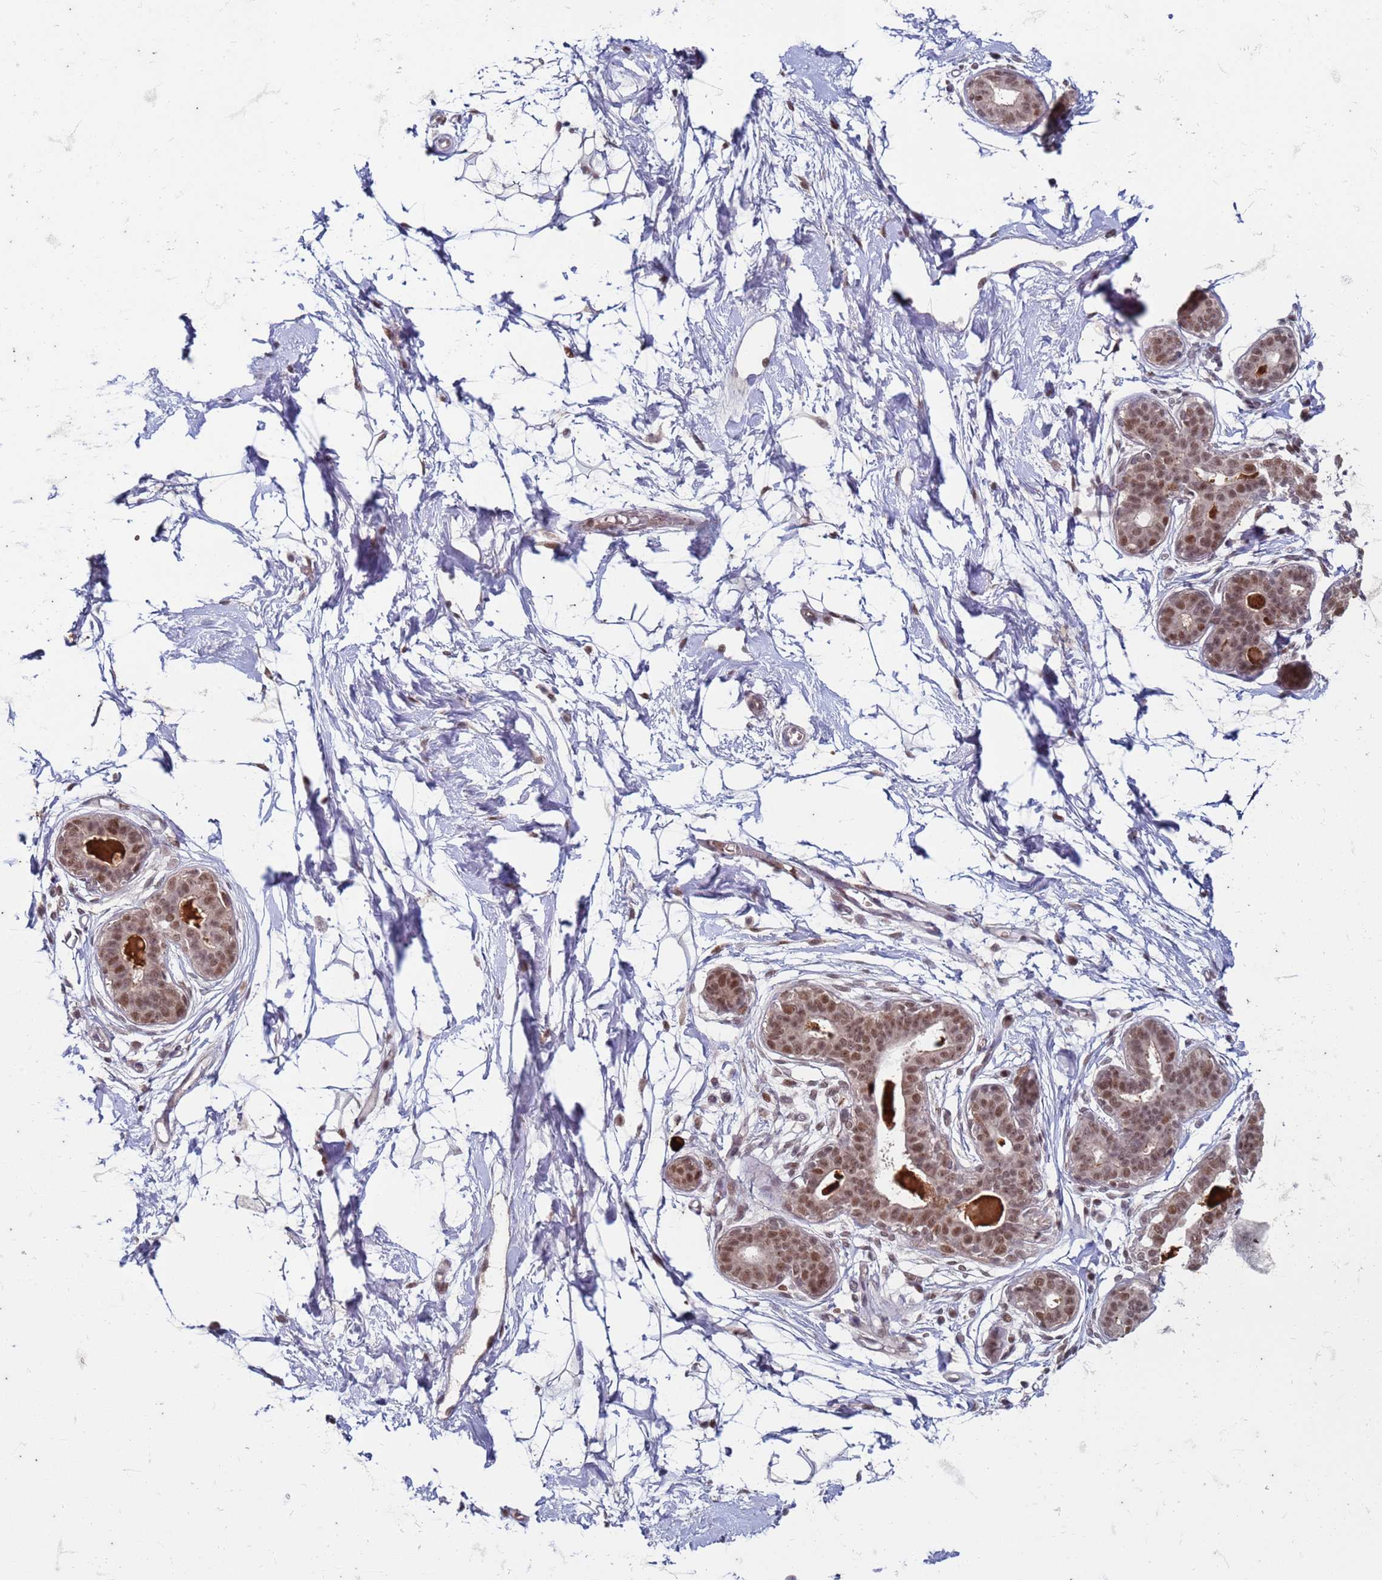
{"staining": {"intensity": "weak", "quantity": ">75%", "location": "nuclear"}, "tissue": "breast", "cell_type": "Adipocytes", "image_type": "normal", "snomed": [{"axis": "morphology", "description": "Normal tissue, NOS"}, {"axis": "topography", "description": "Breast"}], "caption": "Immunohistochemical staining of normal breast displays low levels of weak nuclear expression in about >75% of adipocytes.", "gene": "TRMT6", "patient": {"sex": "female", "age": 45}}